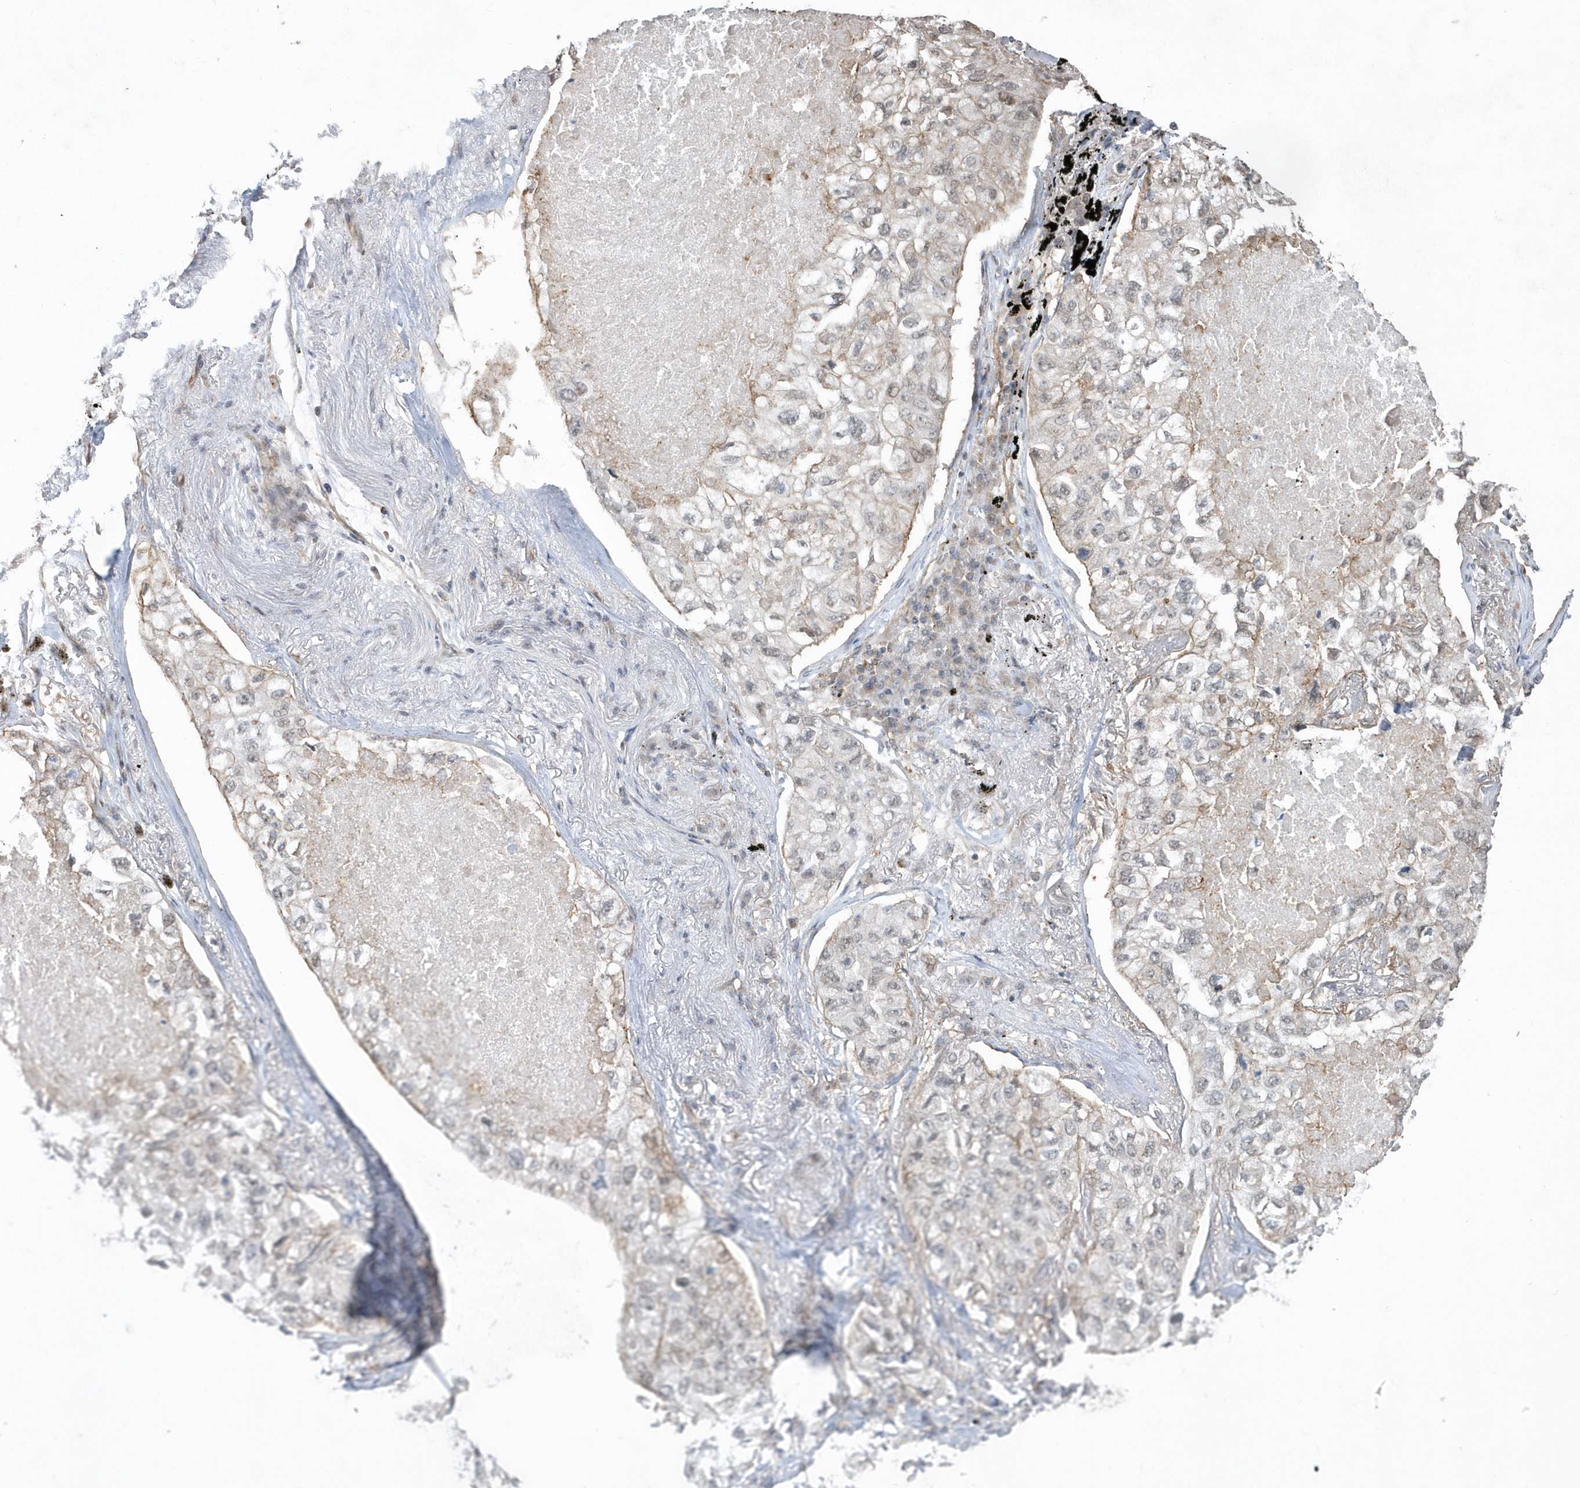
{"staining": {"intensity": "weak", "quantity": "<25%", "location": "cytoplasmic/membranous"}, "tissue": "lung cancer", "cell_type": "Tumor cells", "image_type": "cancer", "snomed": [{"axis": "morphology", "description": "Adenocarcinoma, NOS"}, {"axis": "topography", "description": "Lung"}], "caption": "Tumor cells show no significant protein positivity in lung cancer (adenocarcinoma).", "gene": "CRIP3", "patient": {"sex": "male", "age": 65}}